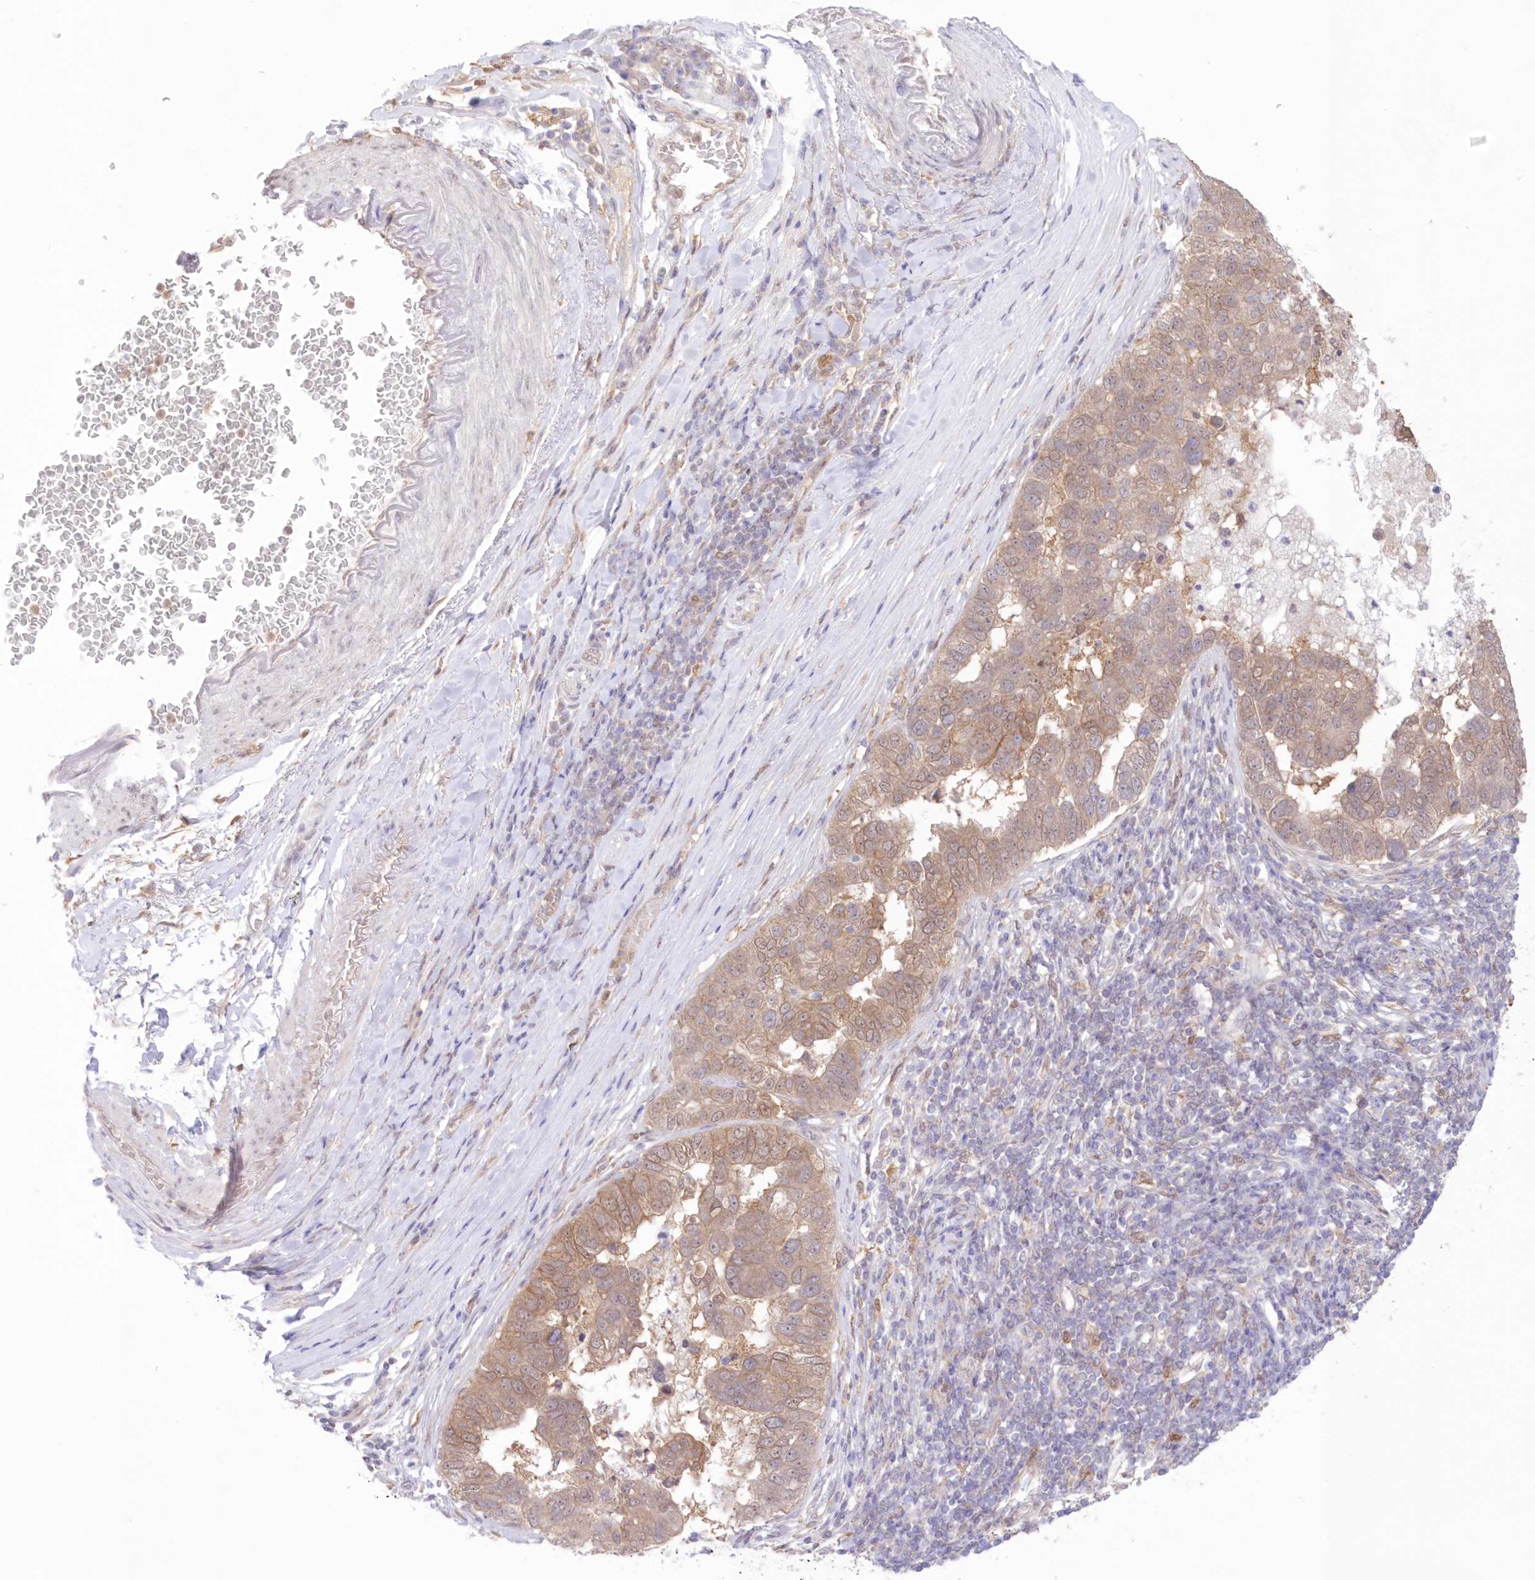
{"staining": {"intensity": "moderate", "quantity": "25%-75%", "location": "cytoplasmic/membranous"}, "tissue": "pancreatic cancer", "cell_type": "Tumor cells", "image_type": "cancer", "snomed": [{"axis": "morphology", "description": "Adenocarcinoma, NOS"}, {"axis": "topography", "description": "Pancreas"}], "caption": "The histopathology image shows immunohistochemical staining of pancreatic adenocarcinoma. There is moderate cytoplasmic/membranous staining is identified in about 25%-75% of tumor cells.", "gene": "RNPEP", "patient": {"sex": "female", "age": 61}}